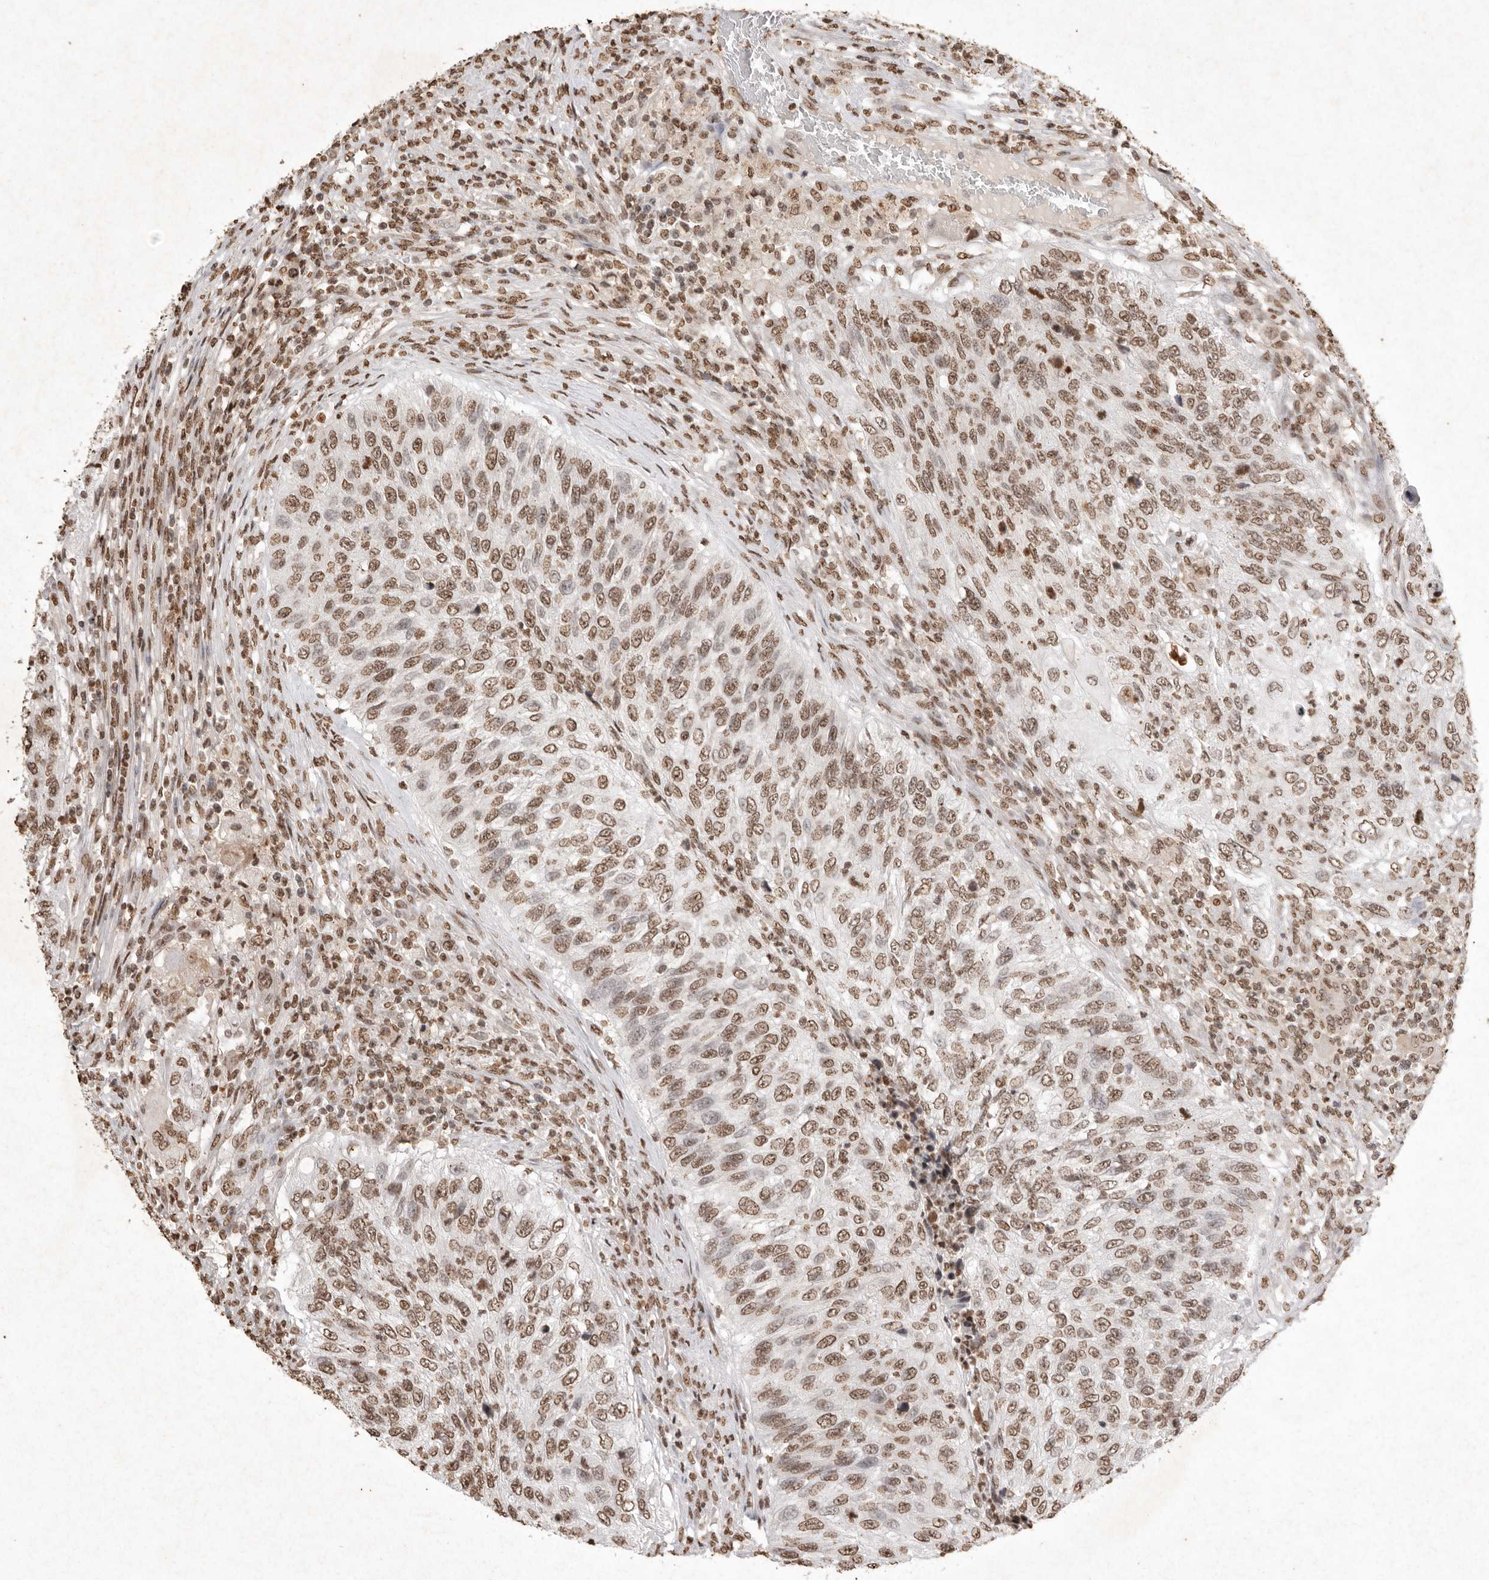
{"staining": {"intensity": "moderate", "quantity": ">75%", "location": "nuclear"}, "tissue": "urothelial cancer", "cell_type": "Tumor cells", "image_type": "cancer", "snomed": [{"axis": "morphology", "description": "Urothelial carcinoma, High grade"}, {"axis": "topography", "description": "Urinary bladder"}], "caption": "Immunohistochemical staining of human high-grade urothelial carcinoma demonstrates moderate nuclear protein positivity in approximately >75% of tumor cells. Nuclei are stained in blue.", "gene": "NKX3-2", "patient": {"sex": "female", "age": 60}}